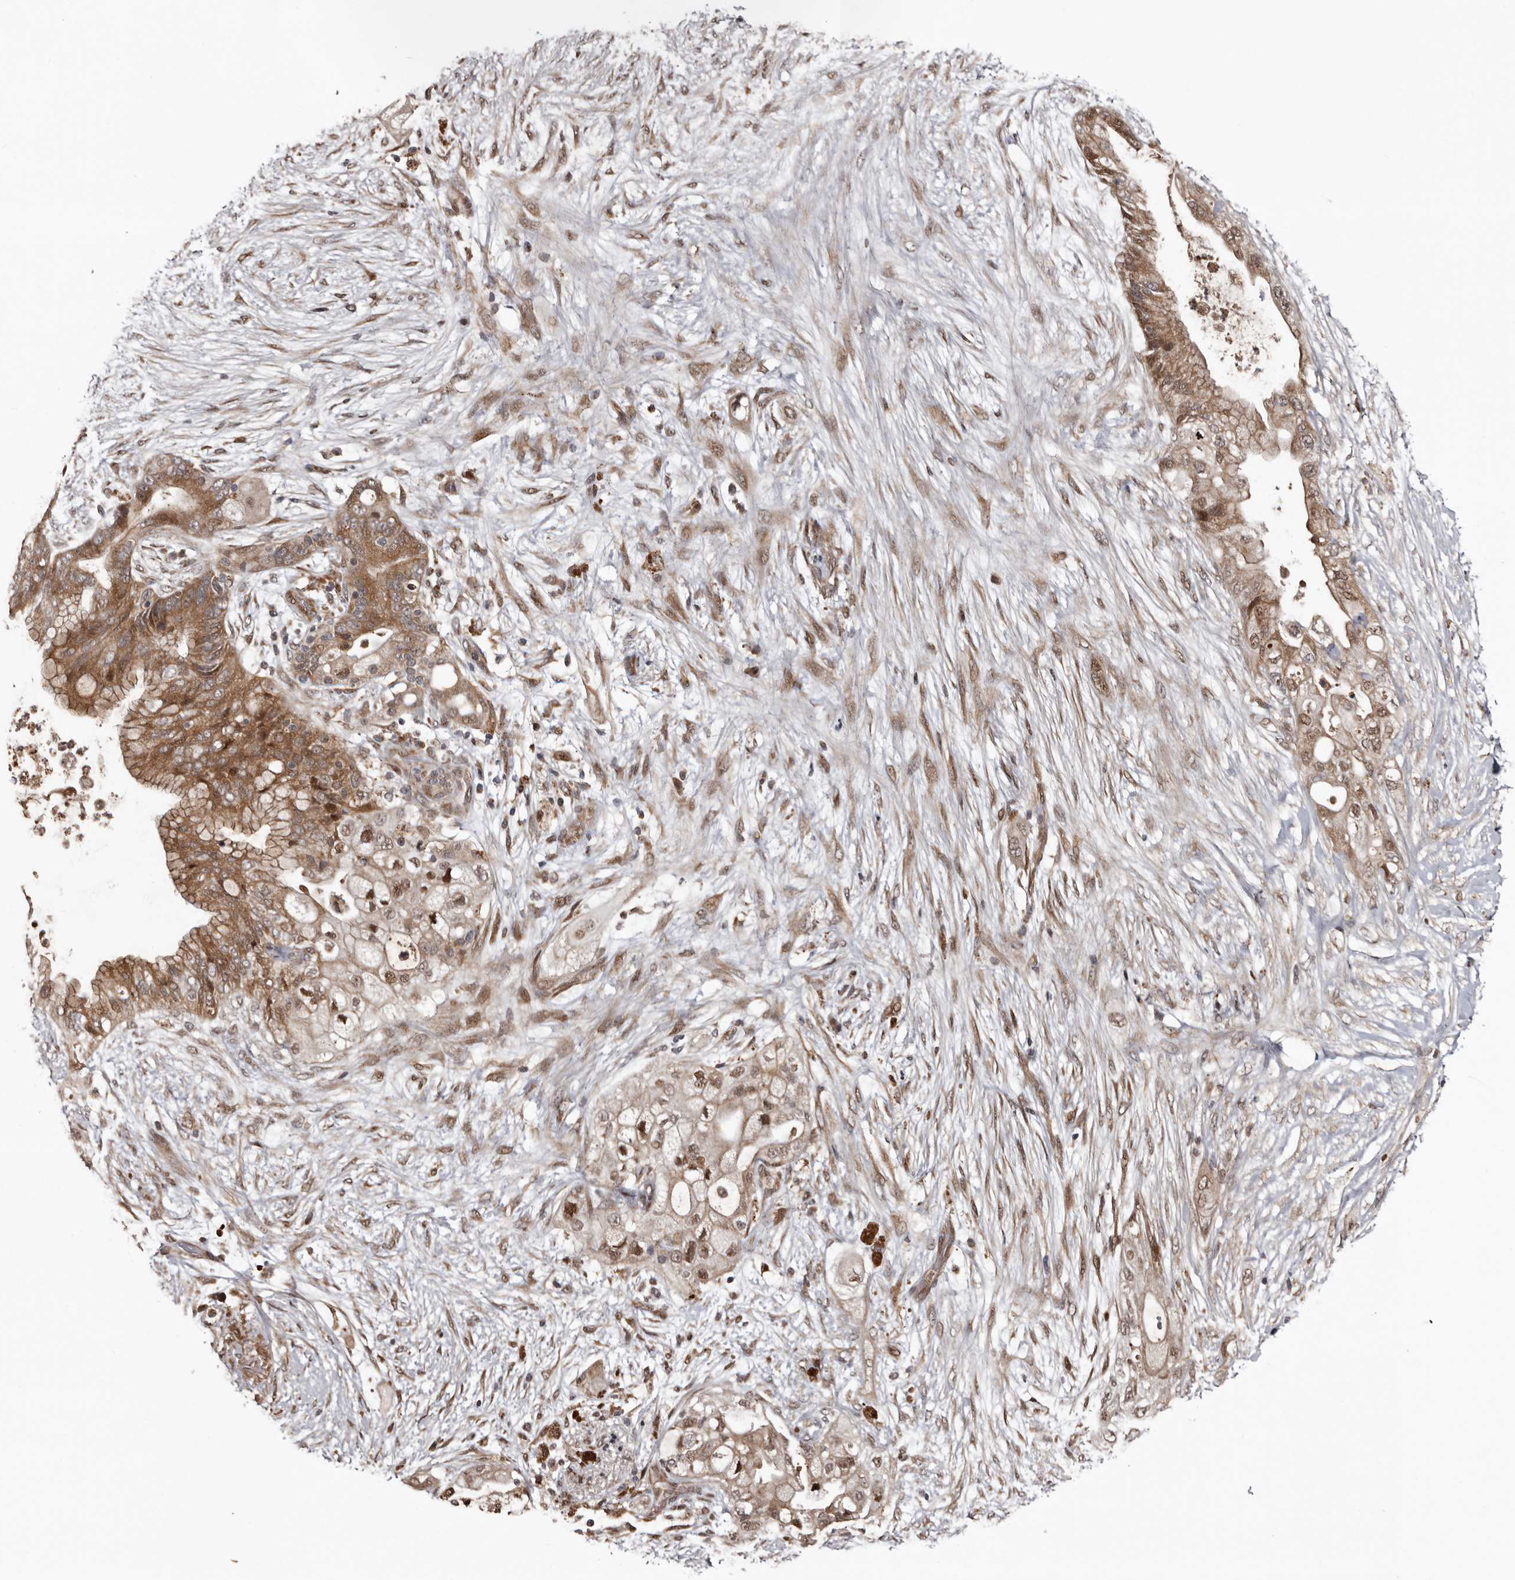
{"staining": {"intensity": "moderate", "quantity": ">75%", "location": "cytoplasmic/membranous,nuclear"}, "tissue": "pancreatic cancer", "cell_type": "Tumor cells", "image_type": "cancer", "snomed": [{"axis": "morphology", "description": "Adenocarcinoma, NOS"}, {"axis": "topography", "description": "Pancreas"}], "caption": "High-magnification brightfield microscopy of pancreatic adenocarcinoma stained with DAB (brown) and counterstained with hematoxylin (blue). tumor cells exhibit moderate cytoplasmic/membranous and nuclear expression is present in about>75% of cells.", "gene": "SERTAD4", "patient": {"sex": "male", "age": 53}}